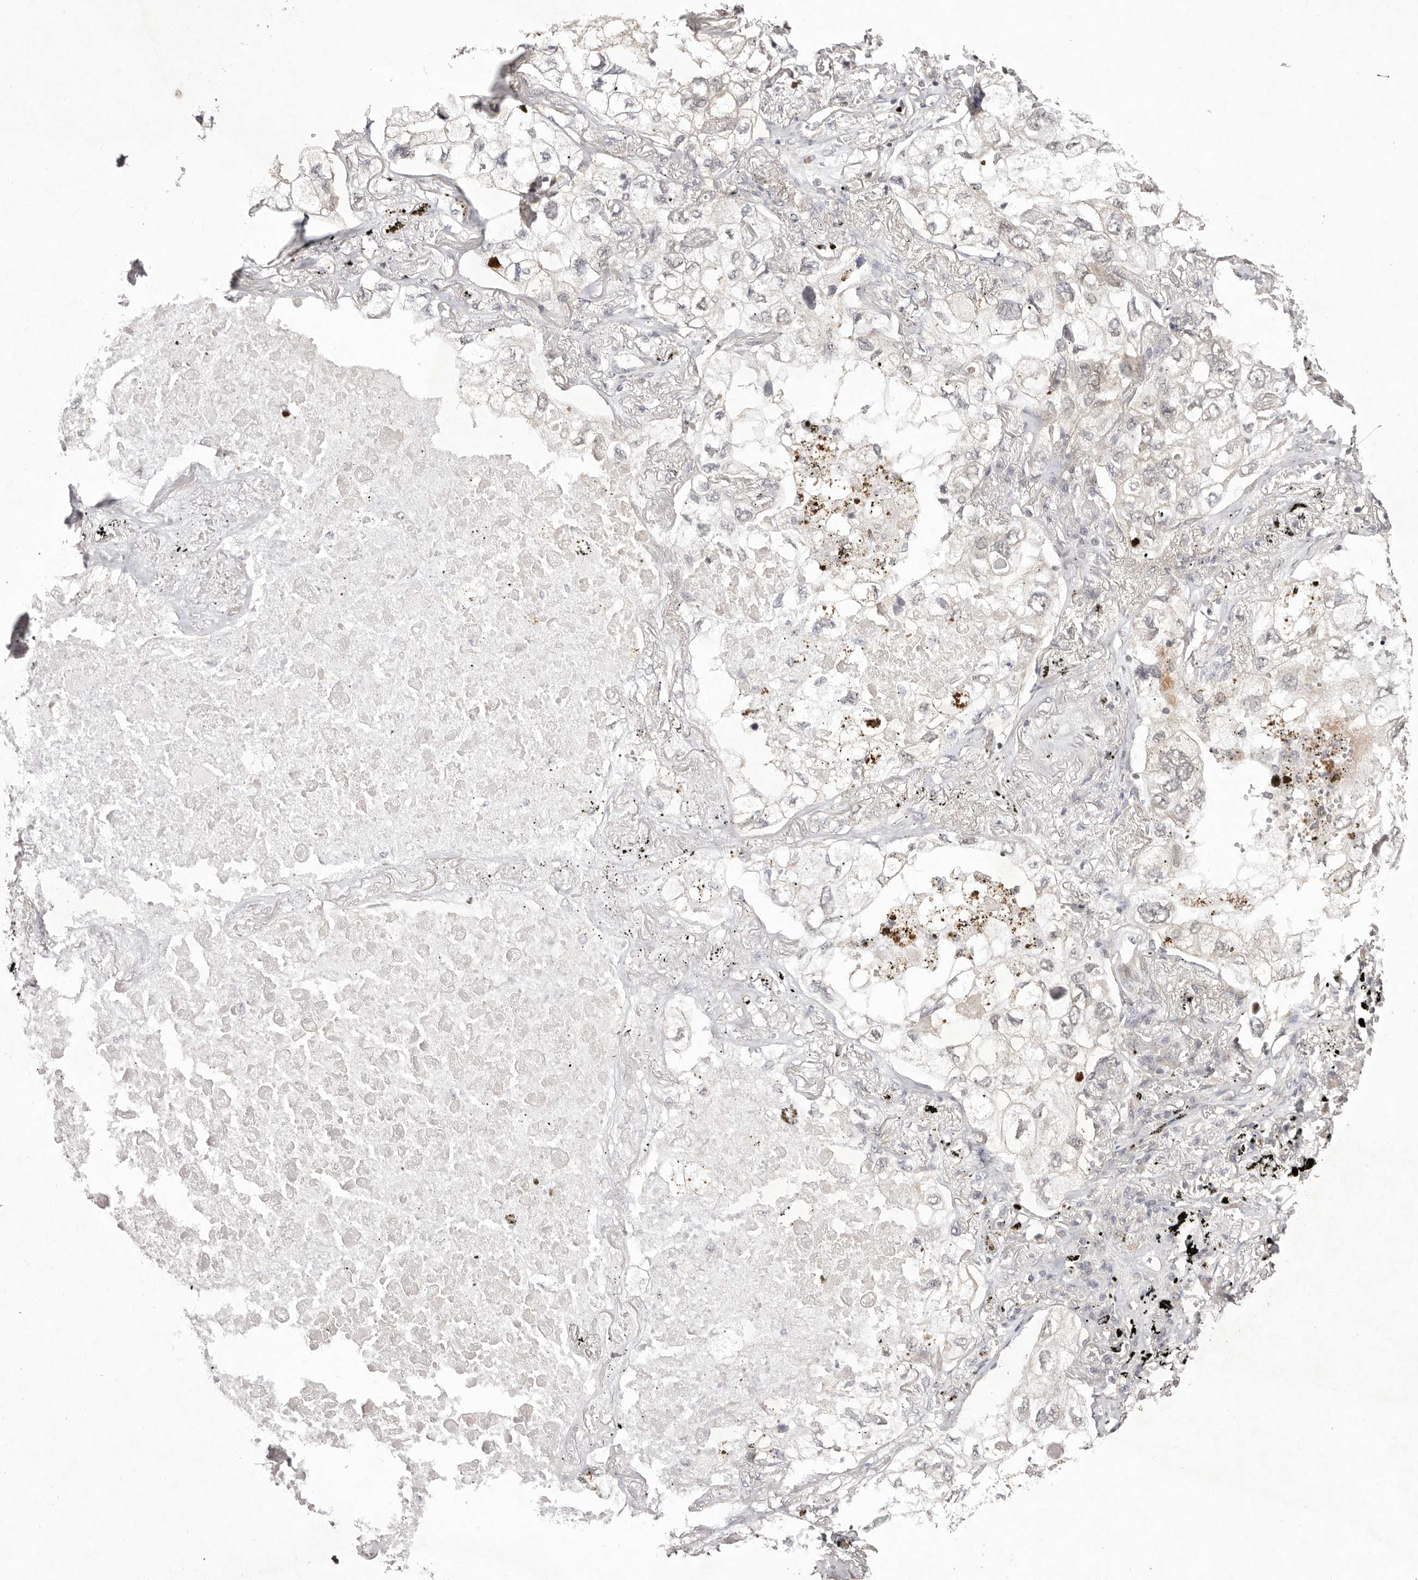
{"staining": {"intensity": "weak", "quantity": "<25%", "location": "cytoplasmic/membranous,nuclear"}, "tissue": "lung cancer", "cell_type": "Tumor cells", "image_type": "cancer", "snomed": [{"axis": "morphology", "description": "Adenocarcinoma, NOS"}, {"axis": "topography", "description": "Lung"}], "caption": "There is no significant positivity in tumor cells of lung adenocarcinoma.", "gene": "BUD31", "patient": {"sex": "male", "age": 65}}